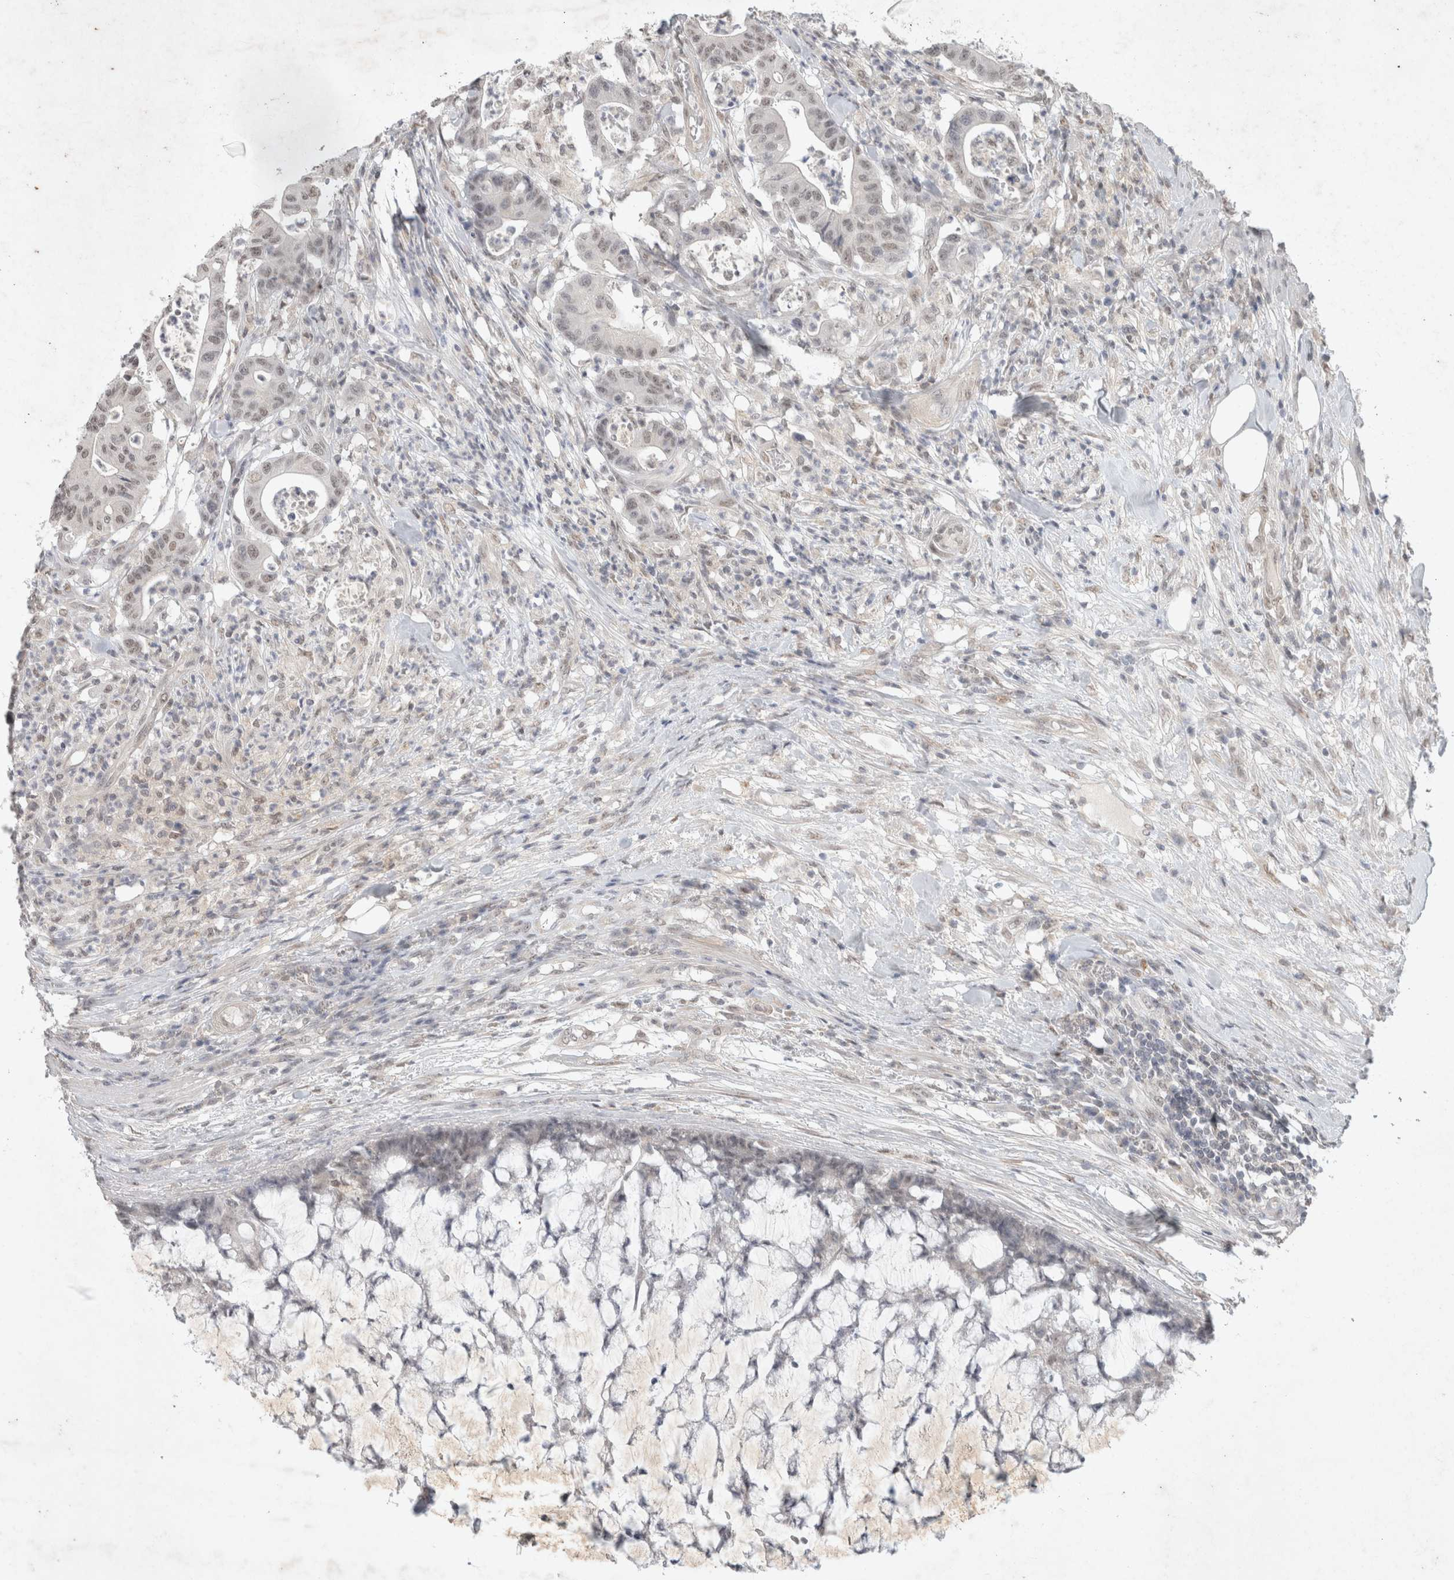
{"staining": {"intensity": "weak", "quantity": "<25%", "location": "nuclear"}, "tissue": "colorectal cancer", "cell_type": "Tumor cells", "image_type": "cancer", "snomed": [{"axis": "morphology", "description": "Adenocarcinoma, NOS"}, {"axis": "topography", "description": "Colon"}], "caption": "Micrograph shows no protein staining in tumor cells of colorectal cancer tissue. The staining was performed using DAB to visualize the protein expression in brown, while the nuclei were stained in blue with hematoxylin (Magnification: 20x).", "gene": "FBXO42", "patient": {"sex": "female", "age": 84}}